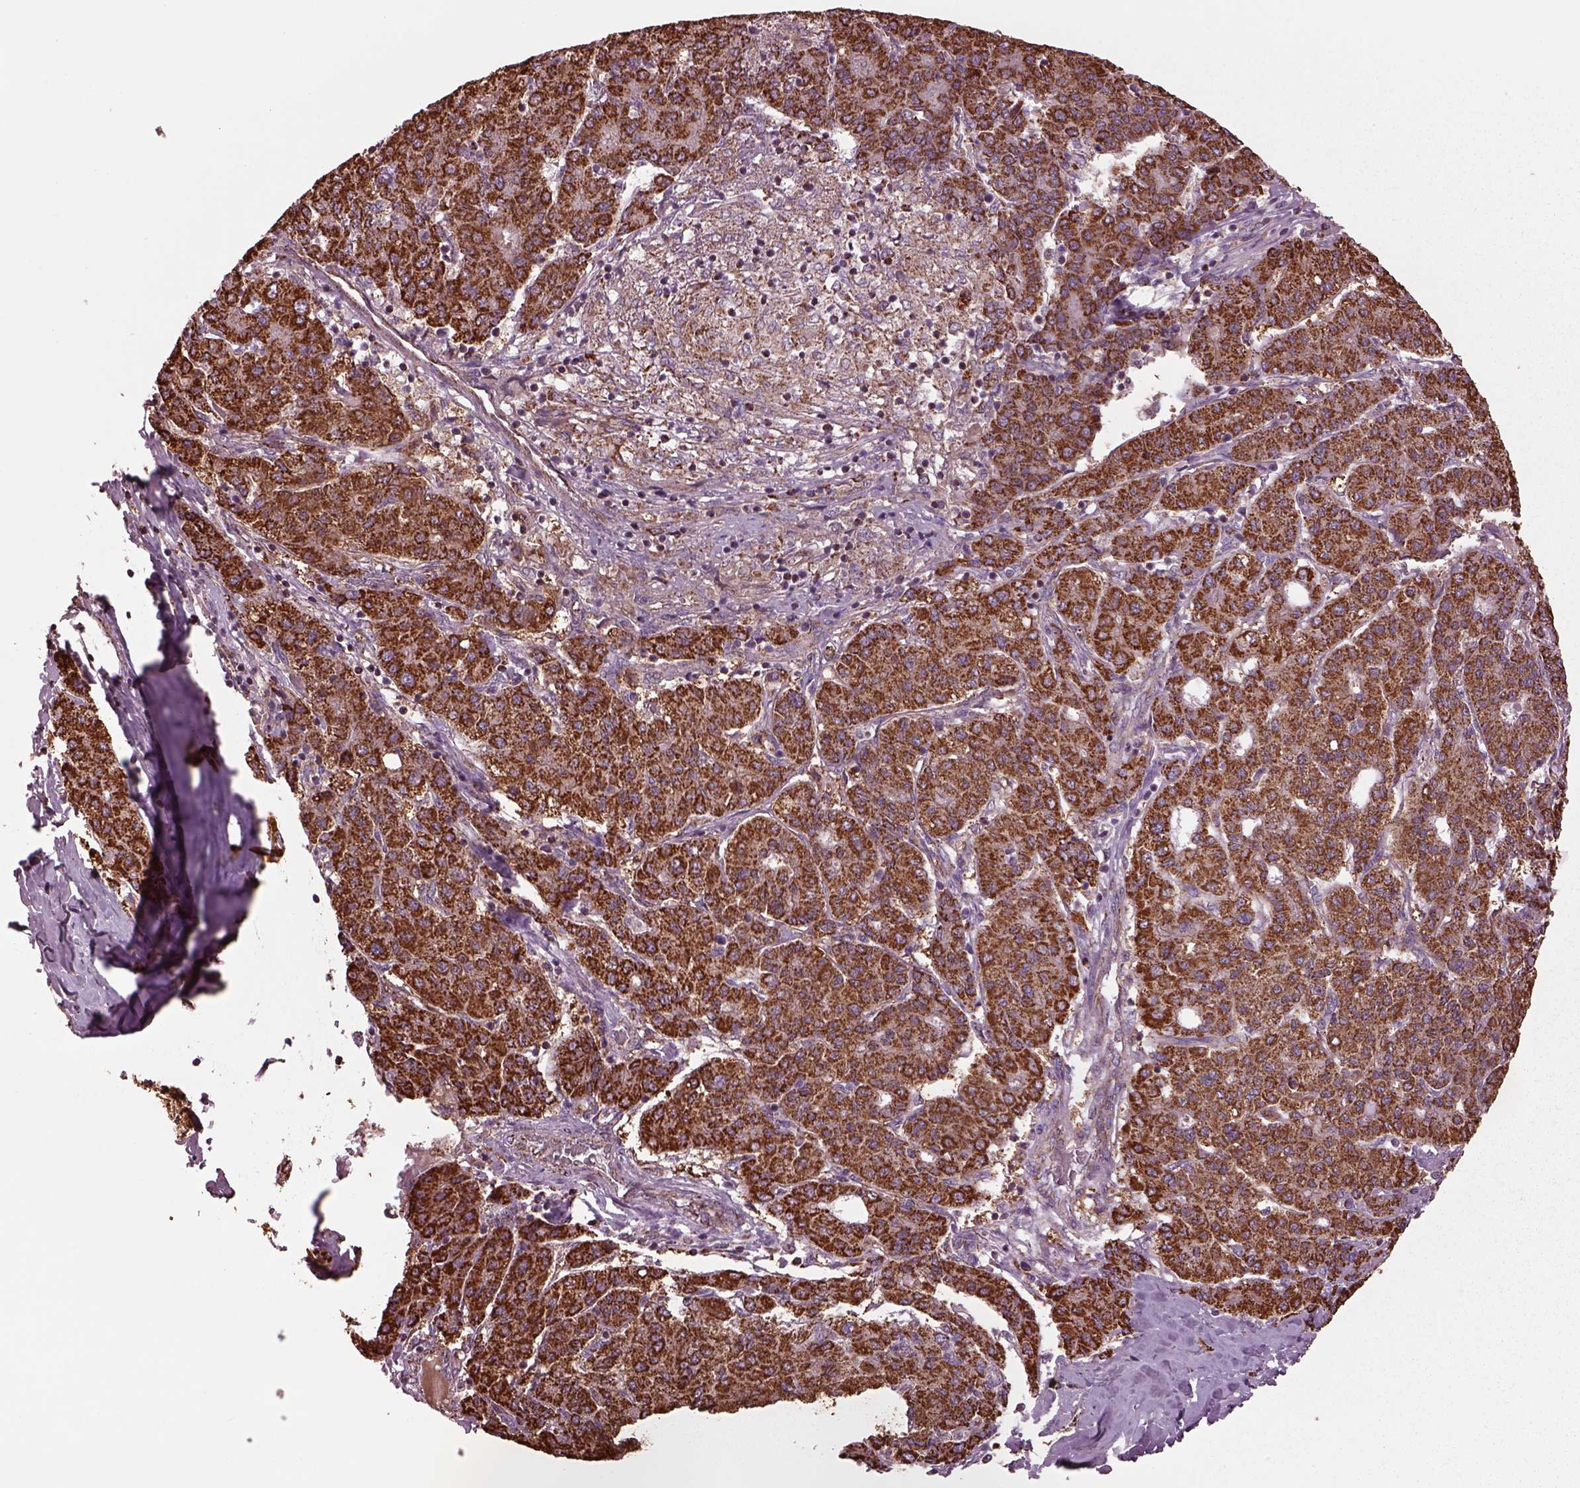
{"staining": {"intensity": "strong", "quantity": ">75%", "location": "cytoplasmic/membranous"}, "tissue": "liver cancer", "cell_type": "Tumor cells", "image_type": "cancer", "snomed": [{"axis": "morphology", "description": "Carcinoma, Hepatocellular, NOS"}, {"axis": "topography", "description": "Liver"}], "caption": "Brown immunohistochemical staining in liver cancer (hepatocellular carcinoma) demonstrates strong cytoplasmic/membranous expression in about >75% of tumor cells.", "gene": "TMEM254", "patient": {"sex": "male", "age": 65}}